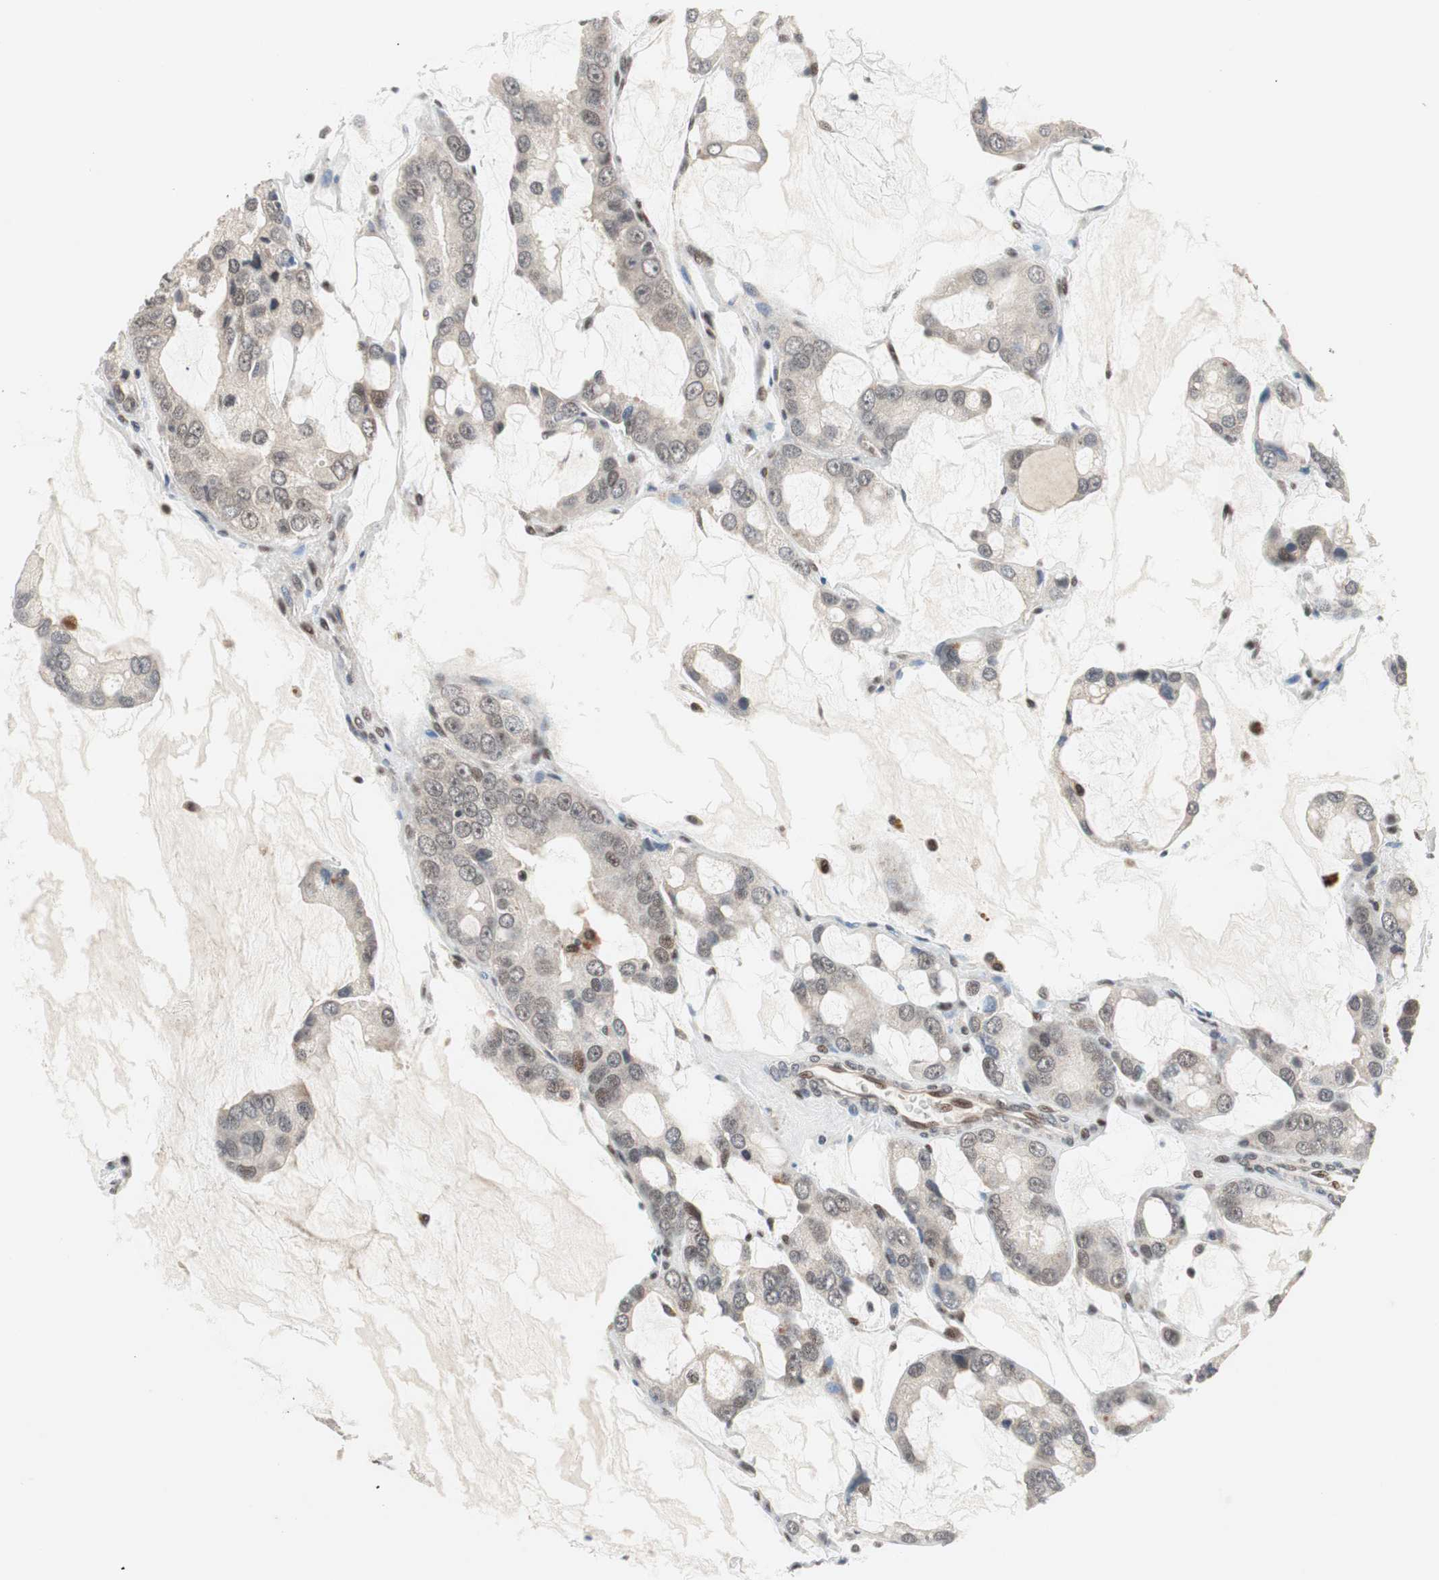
{"staining": {"intensity": "moderate", "quantity": ">75%", "location": "cytoplasmic/membranous,nuclear"}, "tissue": "prostate cancer", "cell_type": "Tumor cells", "image_type": "cancer", "snomed": [{"axis": "morphology", "description": "Adenocarcinoma, High grade"}, {"axis": "topography", "description": "Prostate"}], "caption": "Human prostate cancer (high-grade adenocarcinoma) stained with a protein marker shows moderate staining in tumor cells.", "gene": "TCF12", "patient": {"sex": "male", "age": 67}}